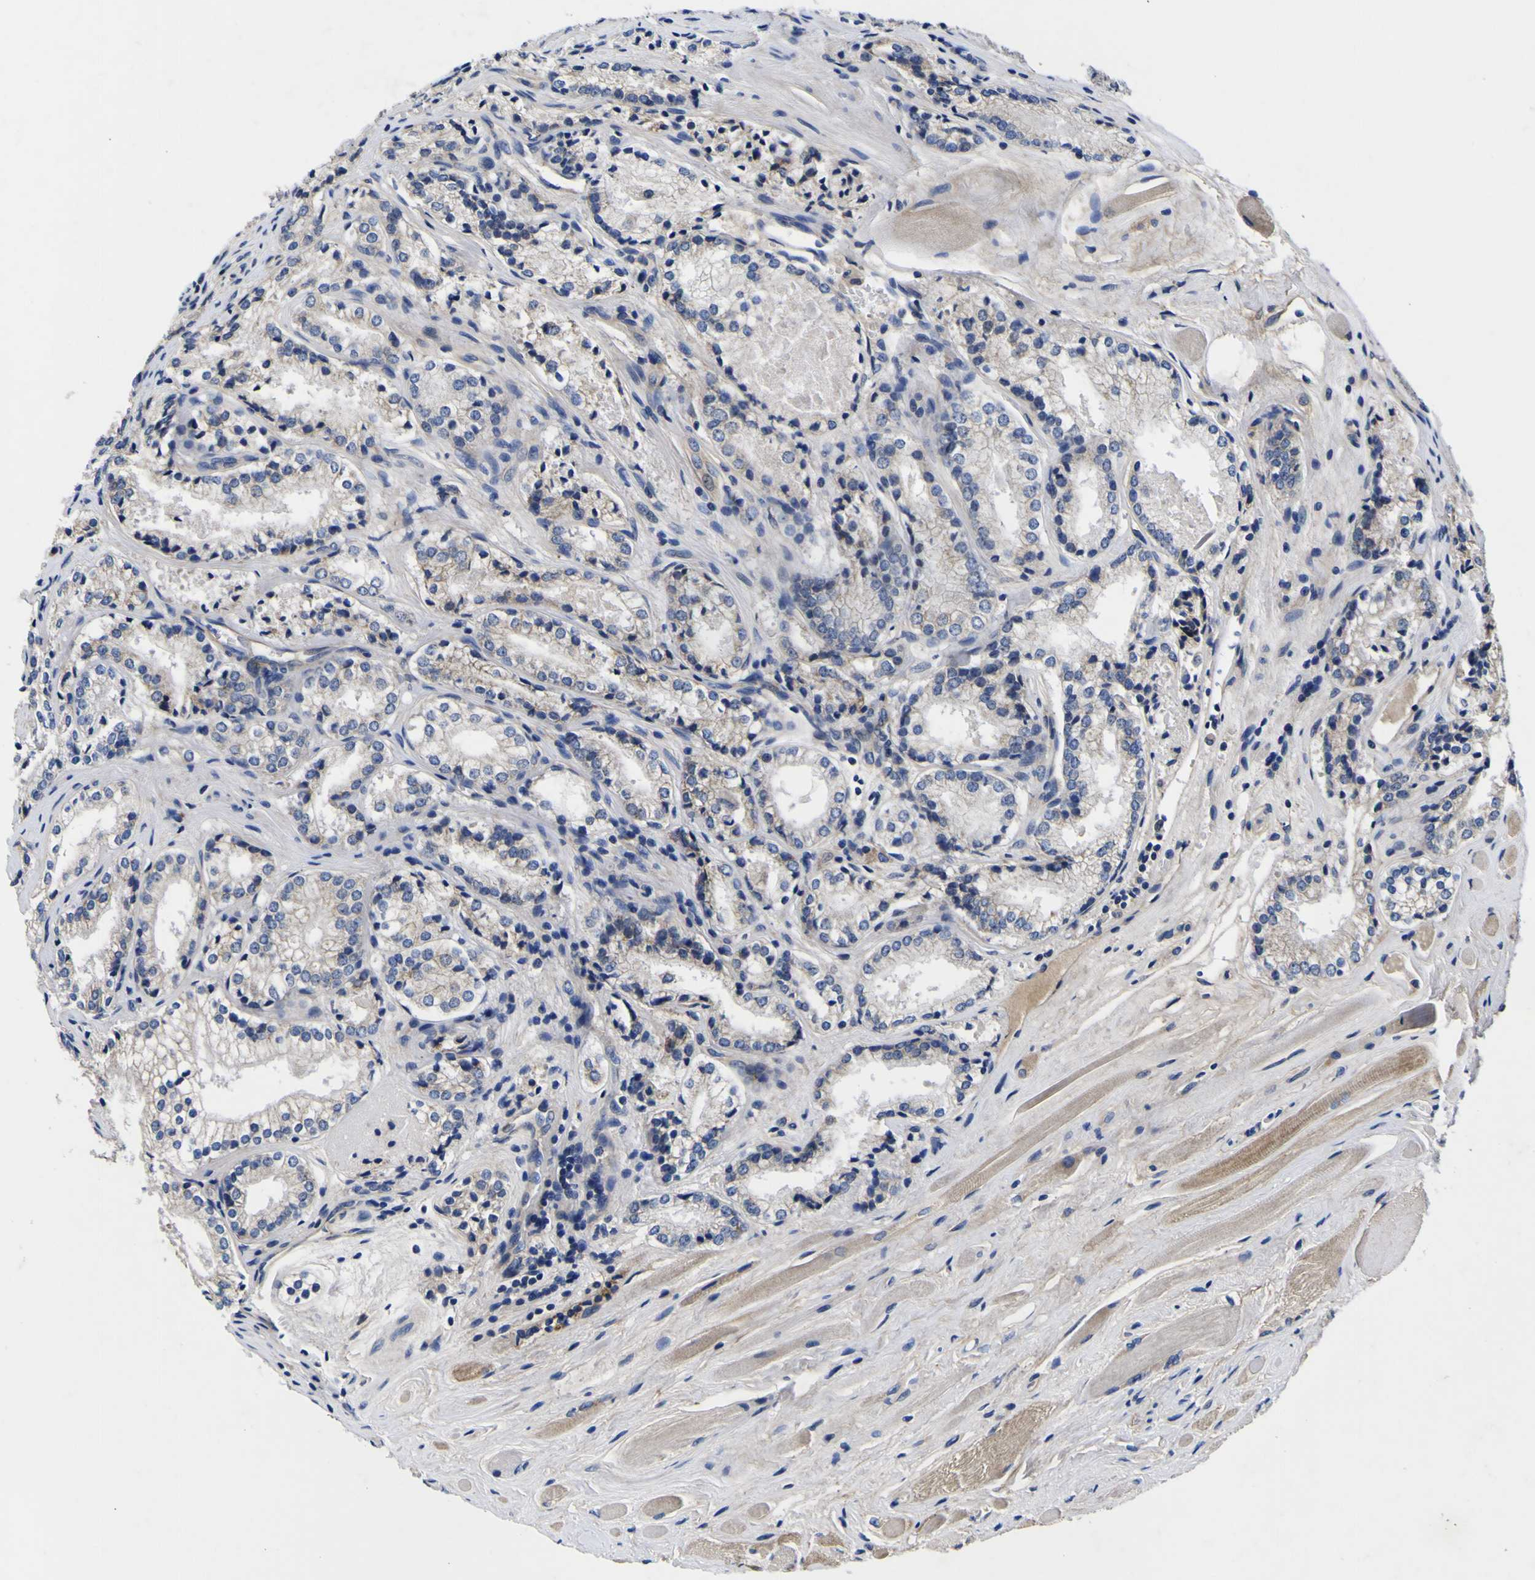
{"staining": {"intensity": "negative", "quantity": "none", "location": "none"}, "tissue": "prostate cancer", "cell_type": "Tumor cells", "image_type": "cancer", "snomed": [{"axis": "morphology", "description": "Adenocarcinoma, Low grade"}, {"axis": "topography", "description": "Prostate"}], "caption": "This is a image of immunohistochemistry staining of low-grade adenocarcinoma (prostate), which shows no positivity in tumor cells.", "gene": "VASN", "patient": {"sex": "male", "age": 60}}